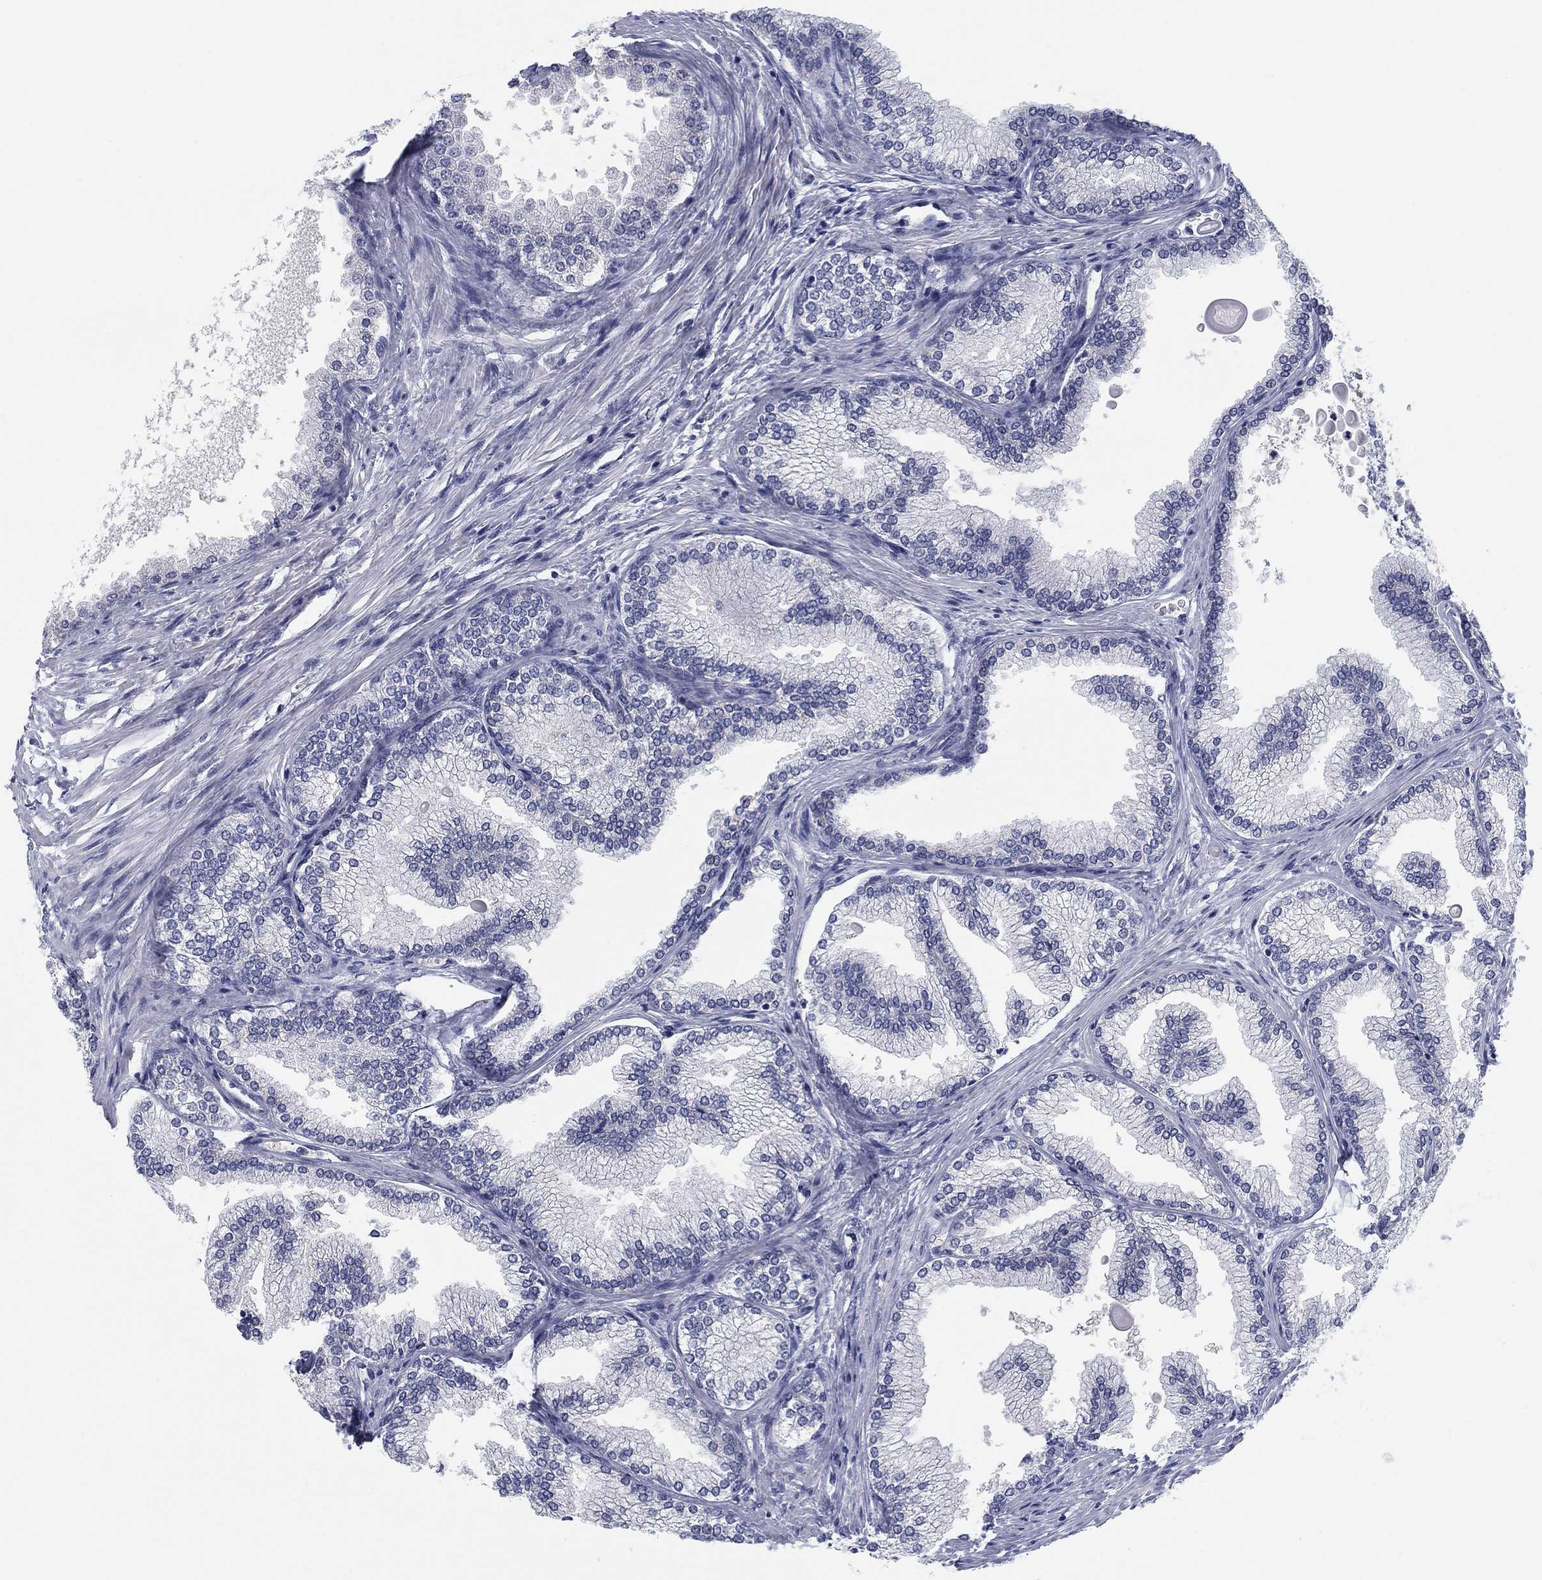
{"staining": {"intensity": "negative", "quantity": "none", "location": "none"}, "tissue": "prostate", "cell_type": "Glandular cells", "image_type": "normal", "snomed": [{"axis": "morphology", "description": "Normal tissue, NOS"}, {"axis": "topography", "description": "Prostate"}], "caption": "An immunohistochemistry (IHC) image of benign prostate is shown. There is no staining in glandular cells of prostate.", "gene": "DNAL1", "patient": {"sex": "male", "age": 72}}